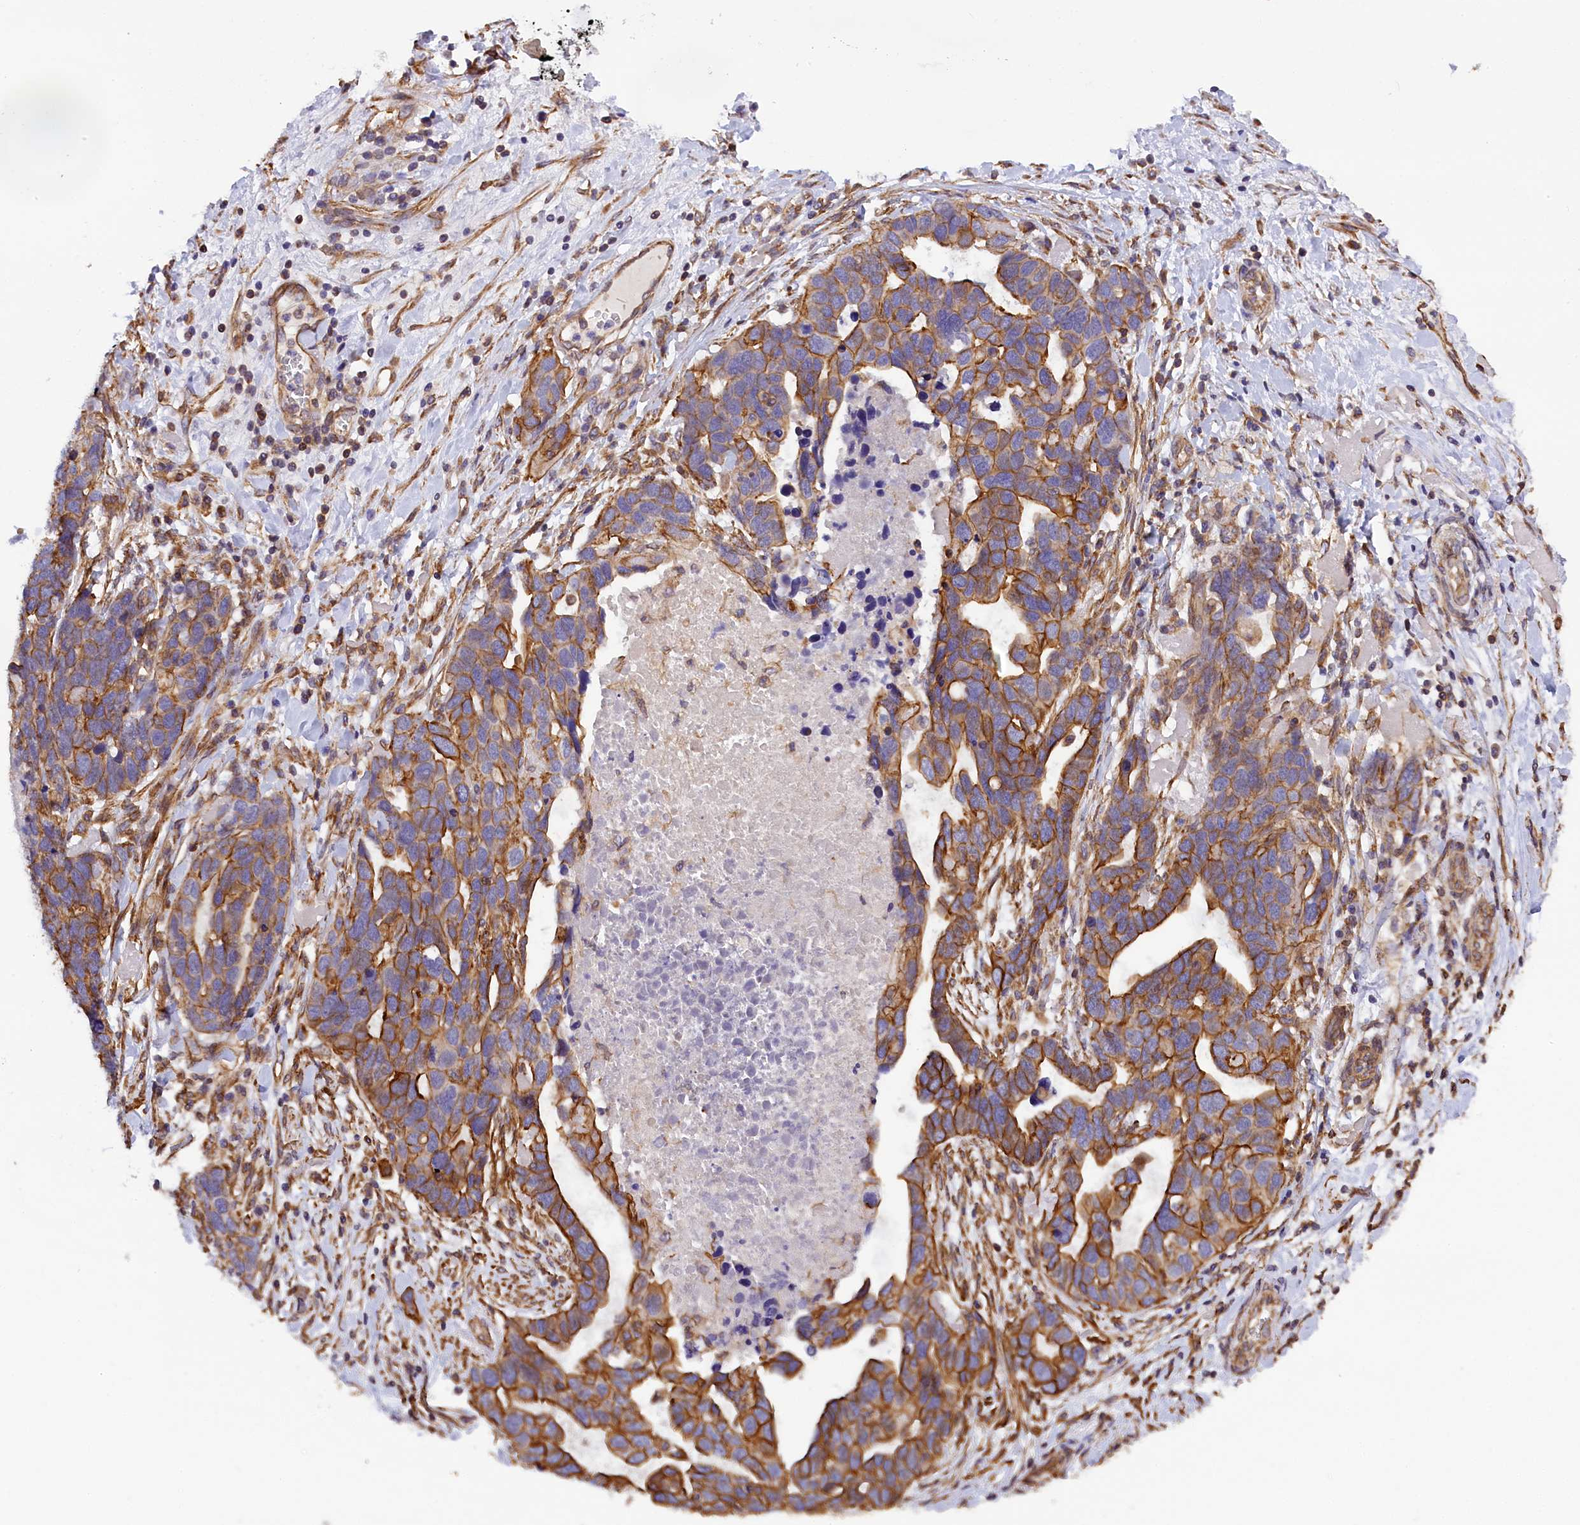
{"staining": {"intensity": "moderate", "quantity": ">75%", "location": "cytoplasmic/membranous"}, "tissue": "ovarian cancer", "cell_type": "Tumor cells", "image_type": "cancer", "snomed": [{"axis": "morphology", "description": "Cystadenocarcinoma, serous, NOS"}, {"axis": "topography", "description": "Ovary"}], "caption": "IHC of serous cystadenocarcinoma (ovarian) shows medium levels of moderate cytoplasmic/membranous expression in about >75% of tumor cells.", "gene": "MED20", "patient": {"sex": "female", "age": 54}}